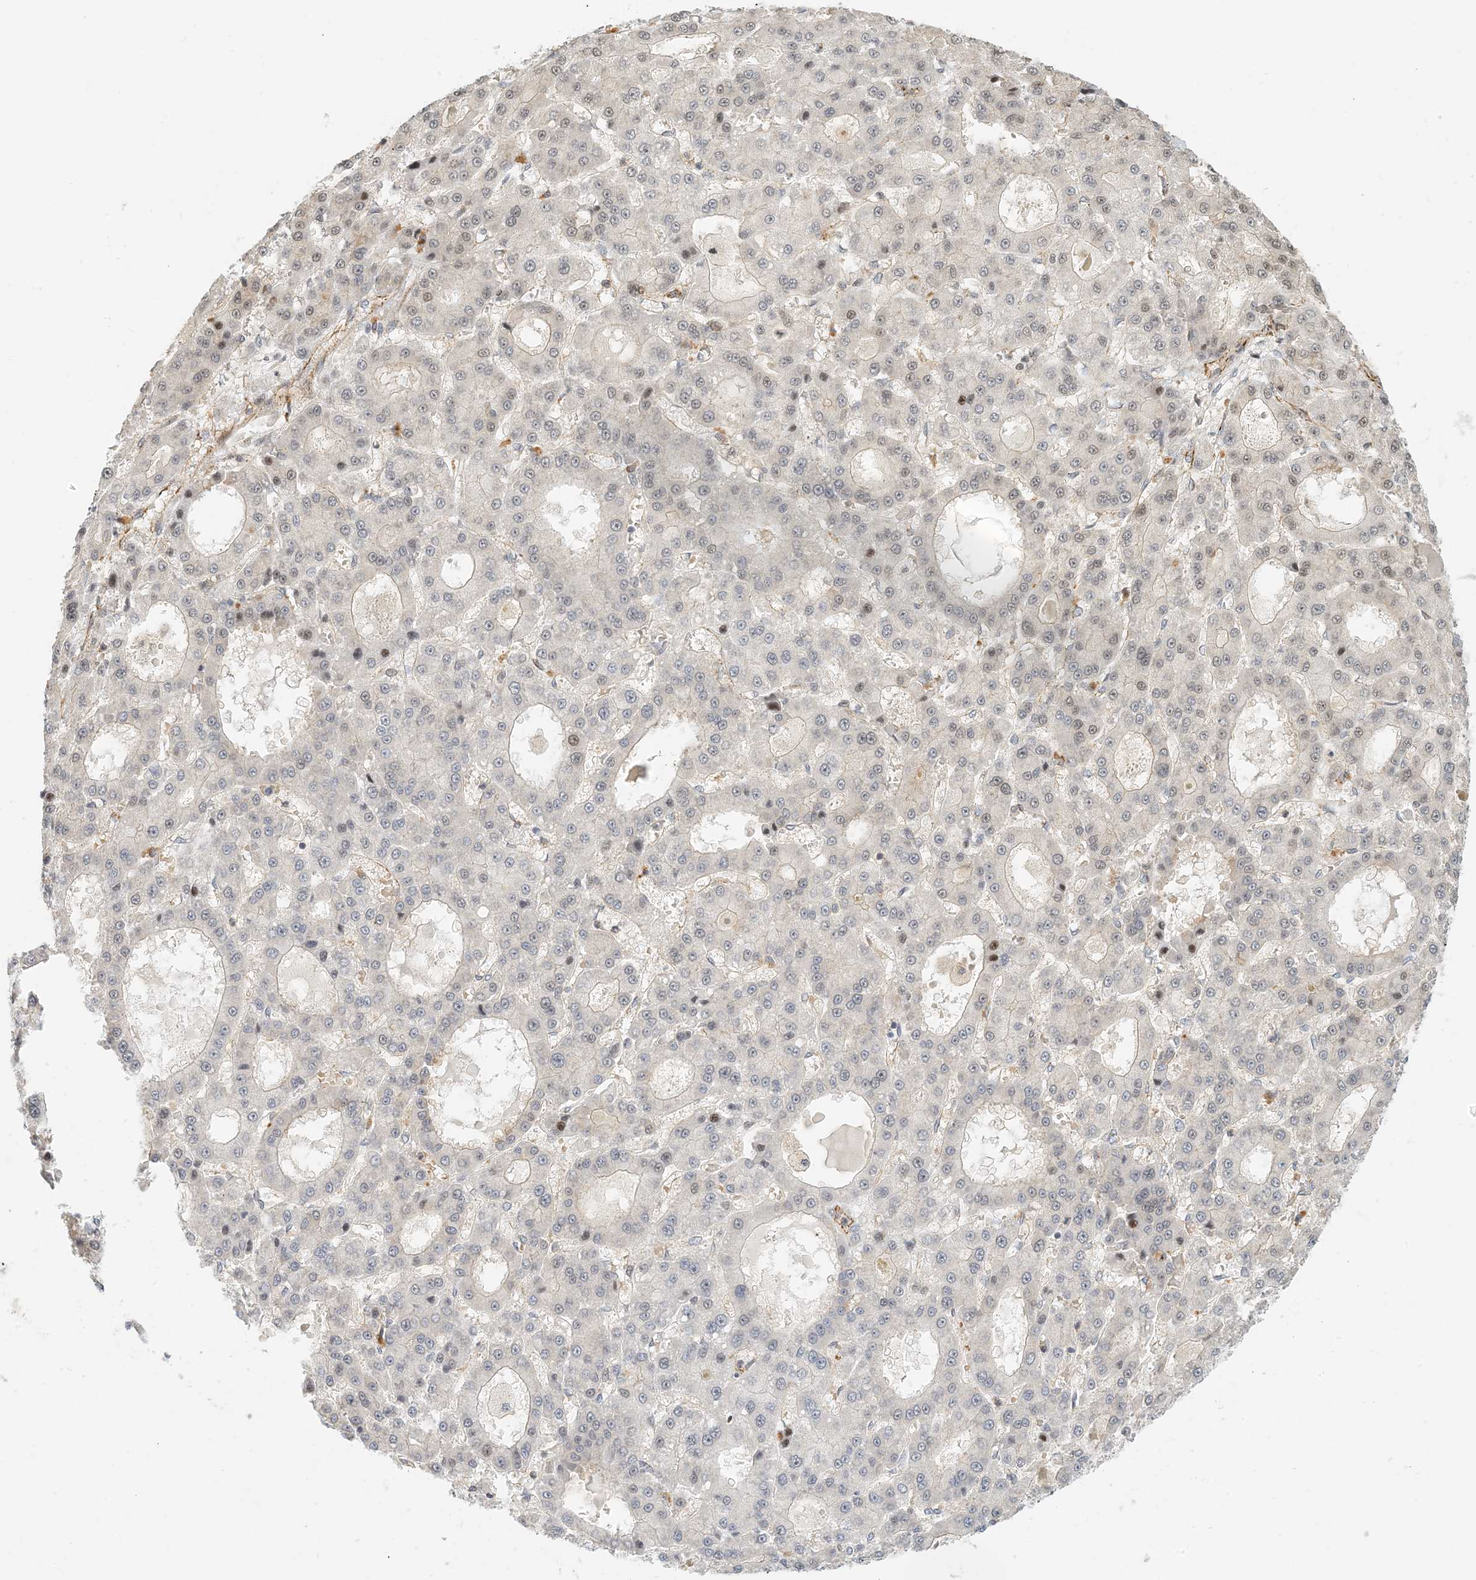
{"staining": {"intensity": "moderate", "quantity": "<25%", "location": "nuclear"}, "tissue": "liver cancer", "cell_type": "Tumor cells", "image_type": "cancer", "snomed": [{"axis": "morphology", "description": "Carcinoma, Hepatocellular, NOS"}, {"axis": "topography", "description": "Liver"}], "caption": "Approximately <25% of tumor cells in liver hepatocellular carcinoma reveal moderate nuclear protein staining as visualized by brown immunohistochemical staining.", "gene": "MAPKBP1", "patient": {"sex": "male", "age": 70}}